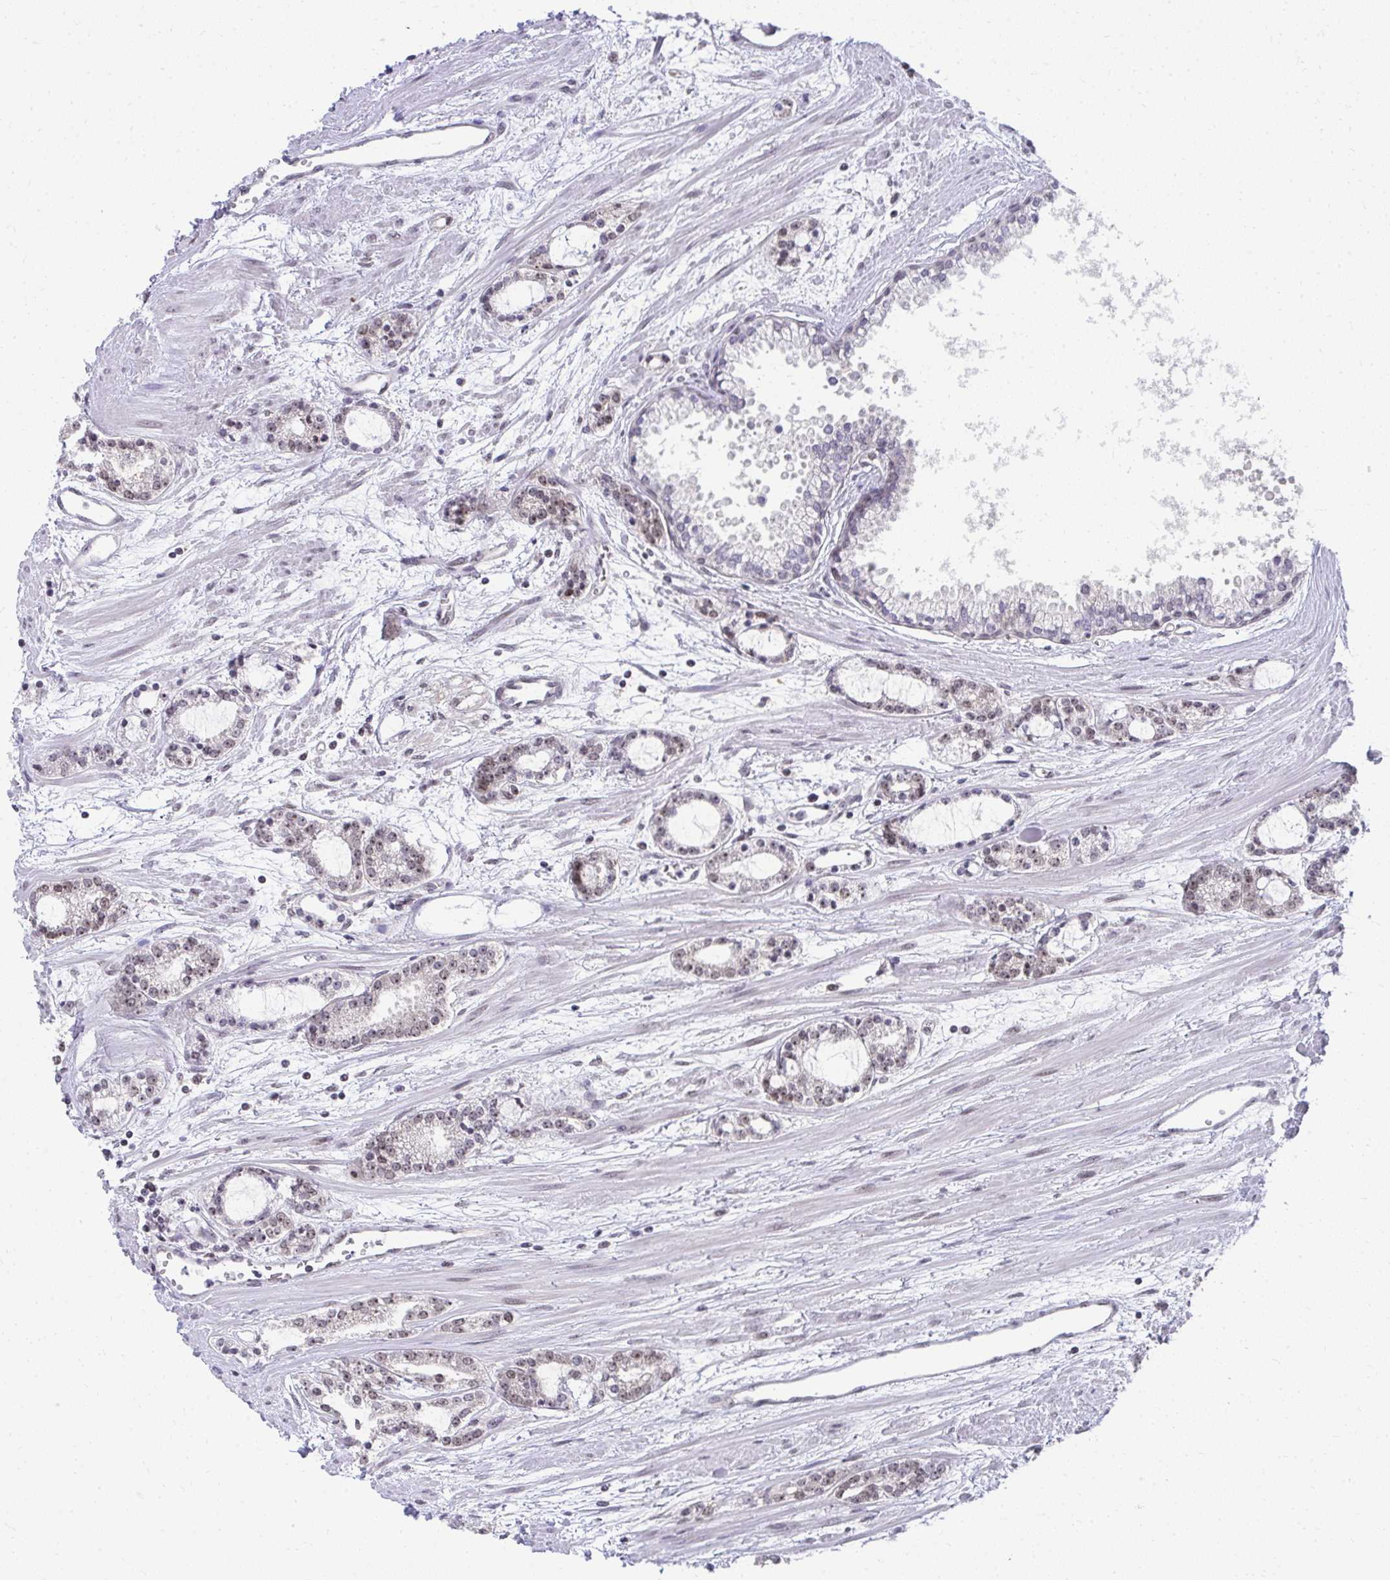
{"staining": {"intensity": "weak", "quantity": "25%-75%", "location": "nuclear"}, "tissue": "prostate cancer", "cell_type": "Tumor cells", "image_type": "cancer", "snomed": [{"axis": "morphology", "description": "Adenocarcinoma, Medium grade"}, {"axis": "topography", "description": "Prostate"}], "caption": "A histopathology image of adenocarcinoma (medium-grade) (prostate) stained for a protein displays weak nuclear brown staining in tumor cells. (IHC, brightfield microscopy, high magnification).", "gene": "HIRA", "patient": {"sex": "male", "age": 57}}